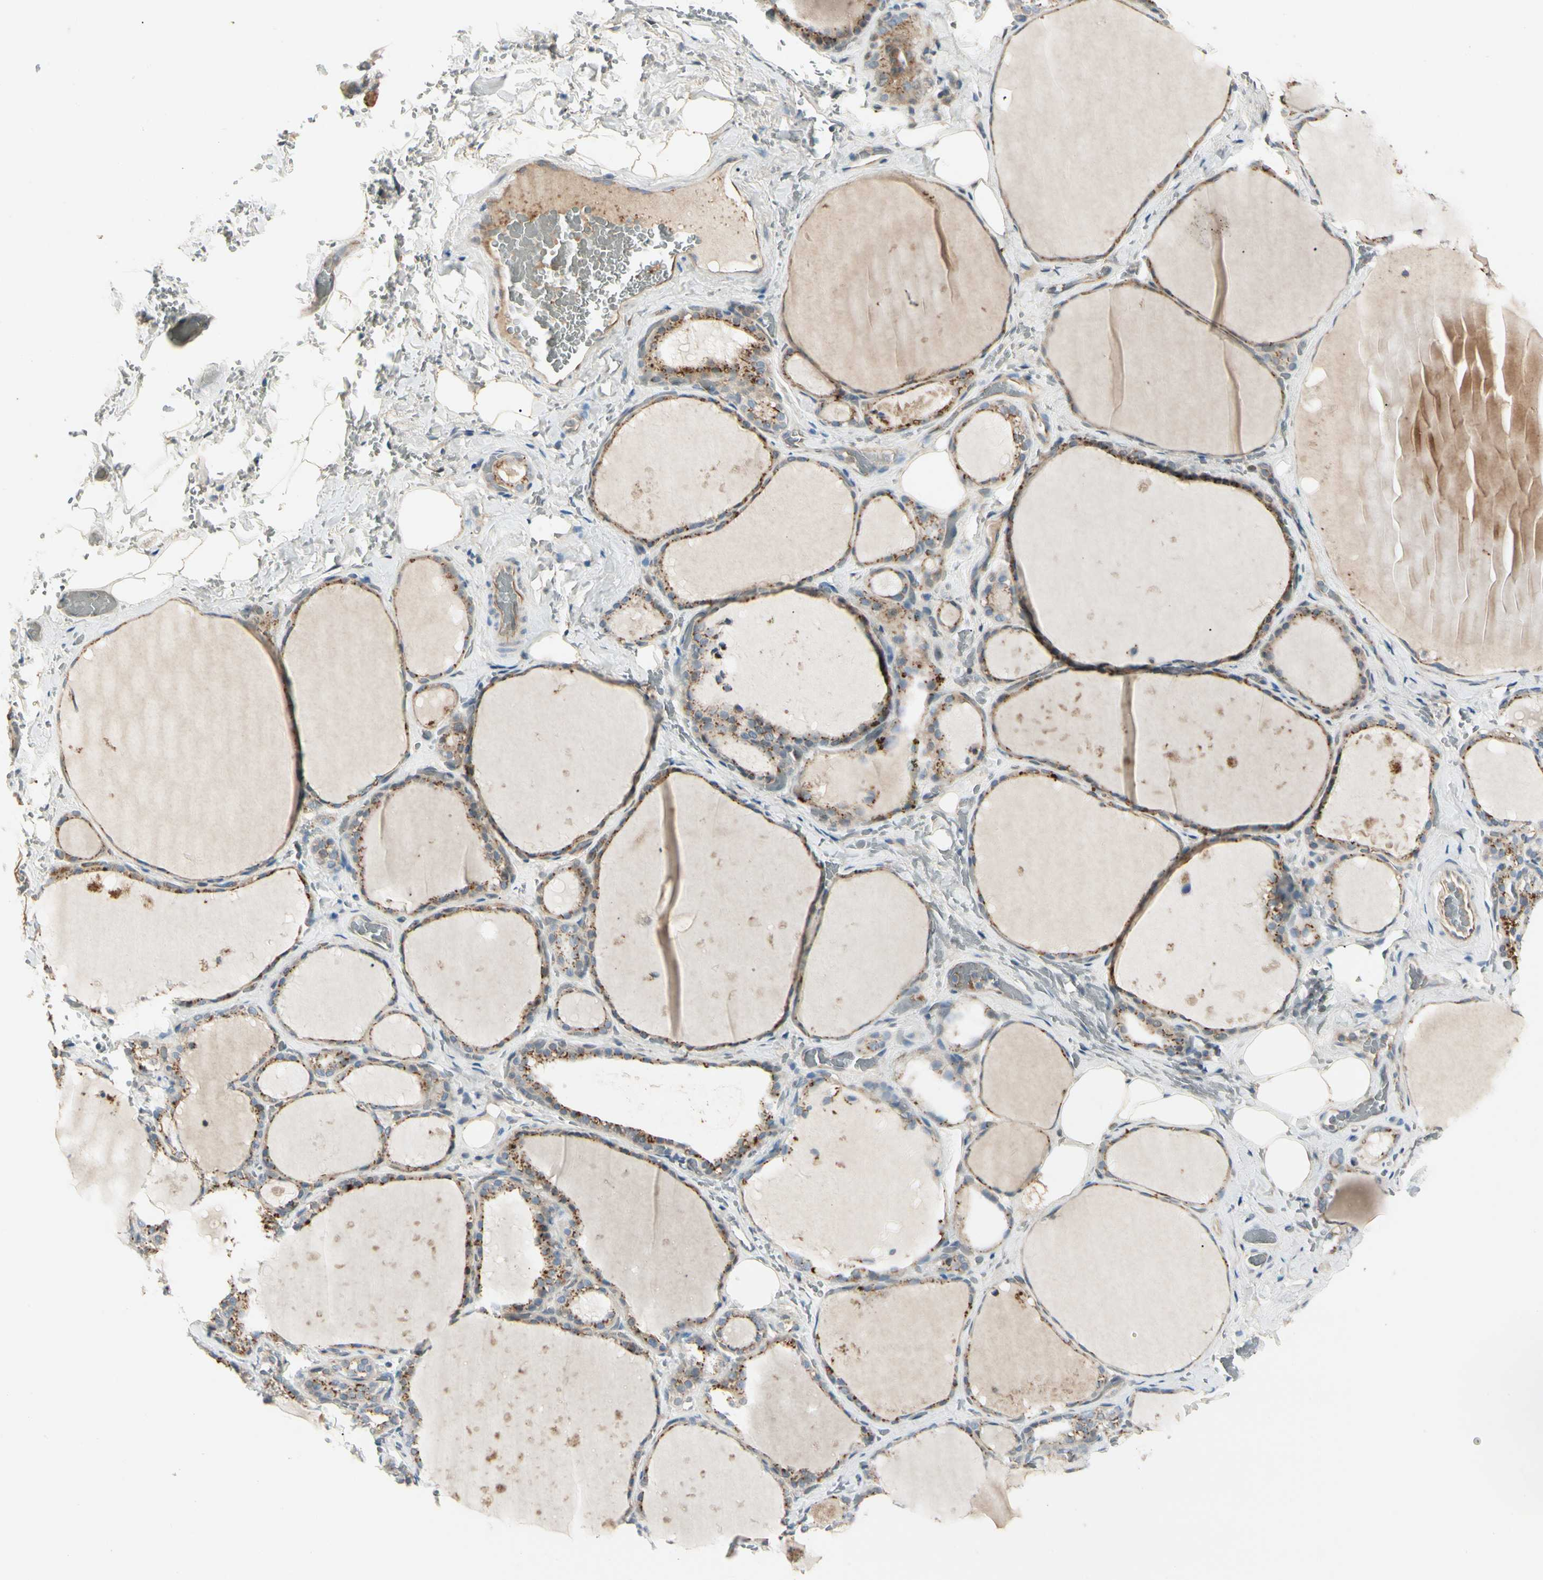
{"staining": {"intensity": "strong", "quantity": ">75%", "location": "cytoplasmic/membranous"}, "tissue": "thyroid gland", "cell_type": "Glandular cells", "image_type": "normal", "snomed": [{"axis": "morphology", "description": "Normal tissue, NOS"}, {"axis": "topography", "description": "Thyroid gland"}], "caption": "Immunohistochemistry (IHC) (DAB (3,3'-diaminobenzidine)) staining of normal thyroid gland demonstrates strong cytoplasmic/membranous protein positivity in approximately >75% of glandular cells.", "gene": "ABCA3", "patient": {"sex": "male", "age": 61}}